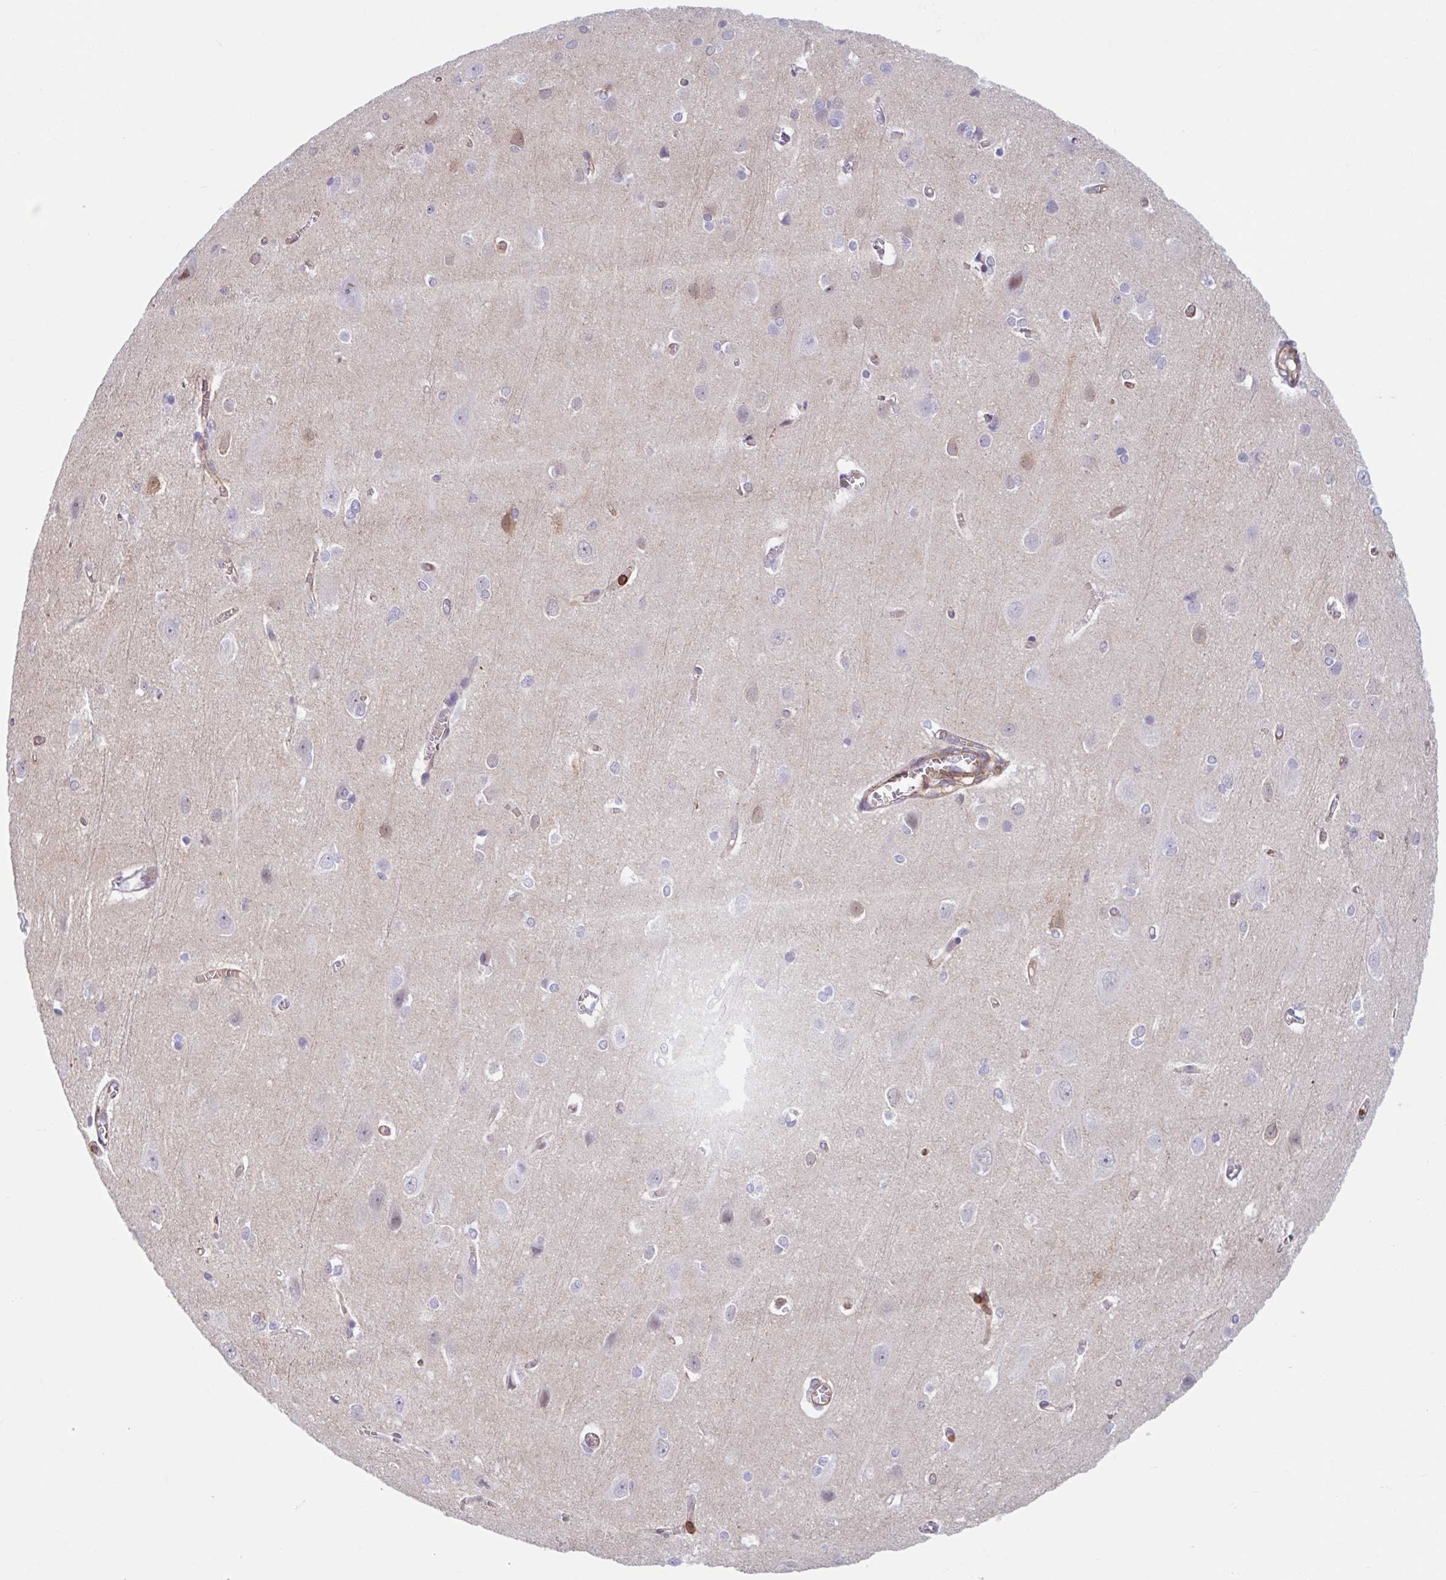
{"staining": {"intensity": "moderate", "quantity": ">75%", "location": "cytoplasmic/membranous"}, "tissue": "cerebral cortex", "cell_type": "Endothelial cells", "image_type": "normal", "snomed": [{"axis": "morphology", "description": "Normal tissue, NOS"}, {"axis": "topography", "description": "Cerebral cortex"}], "caption": "Protein staining displays moderate cytoplasmic/membranous positivity in approximately >75% of endothelial cells in normal cerebral cortex.", "gene": "EFHD1", "patient": {"sex": "male", "age": 37}}